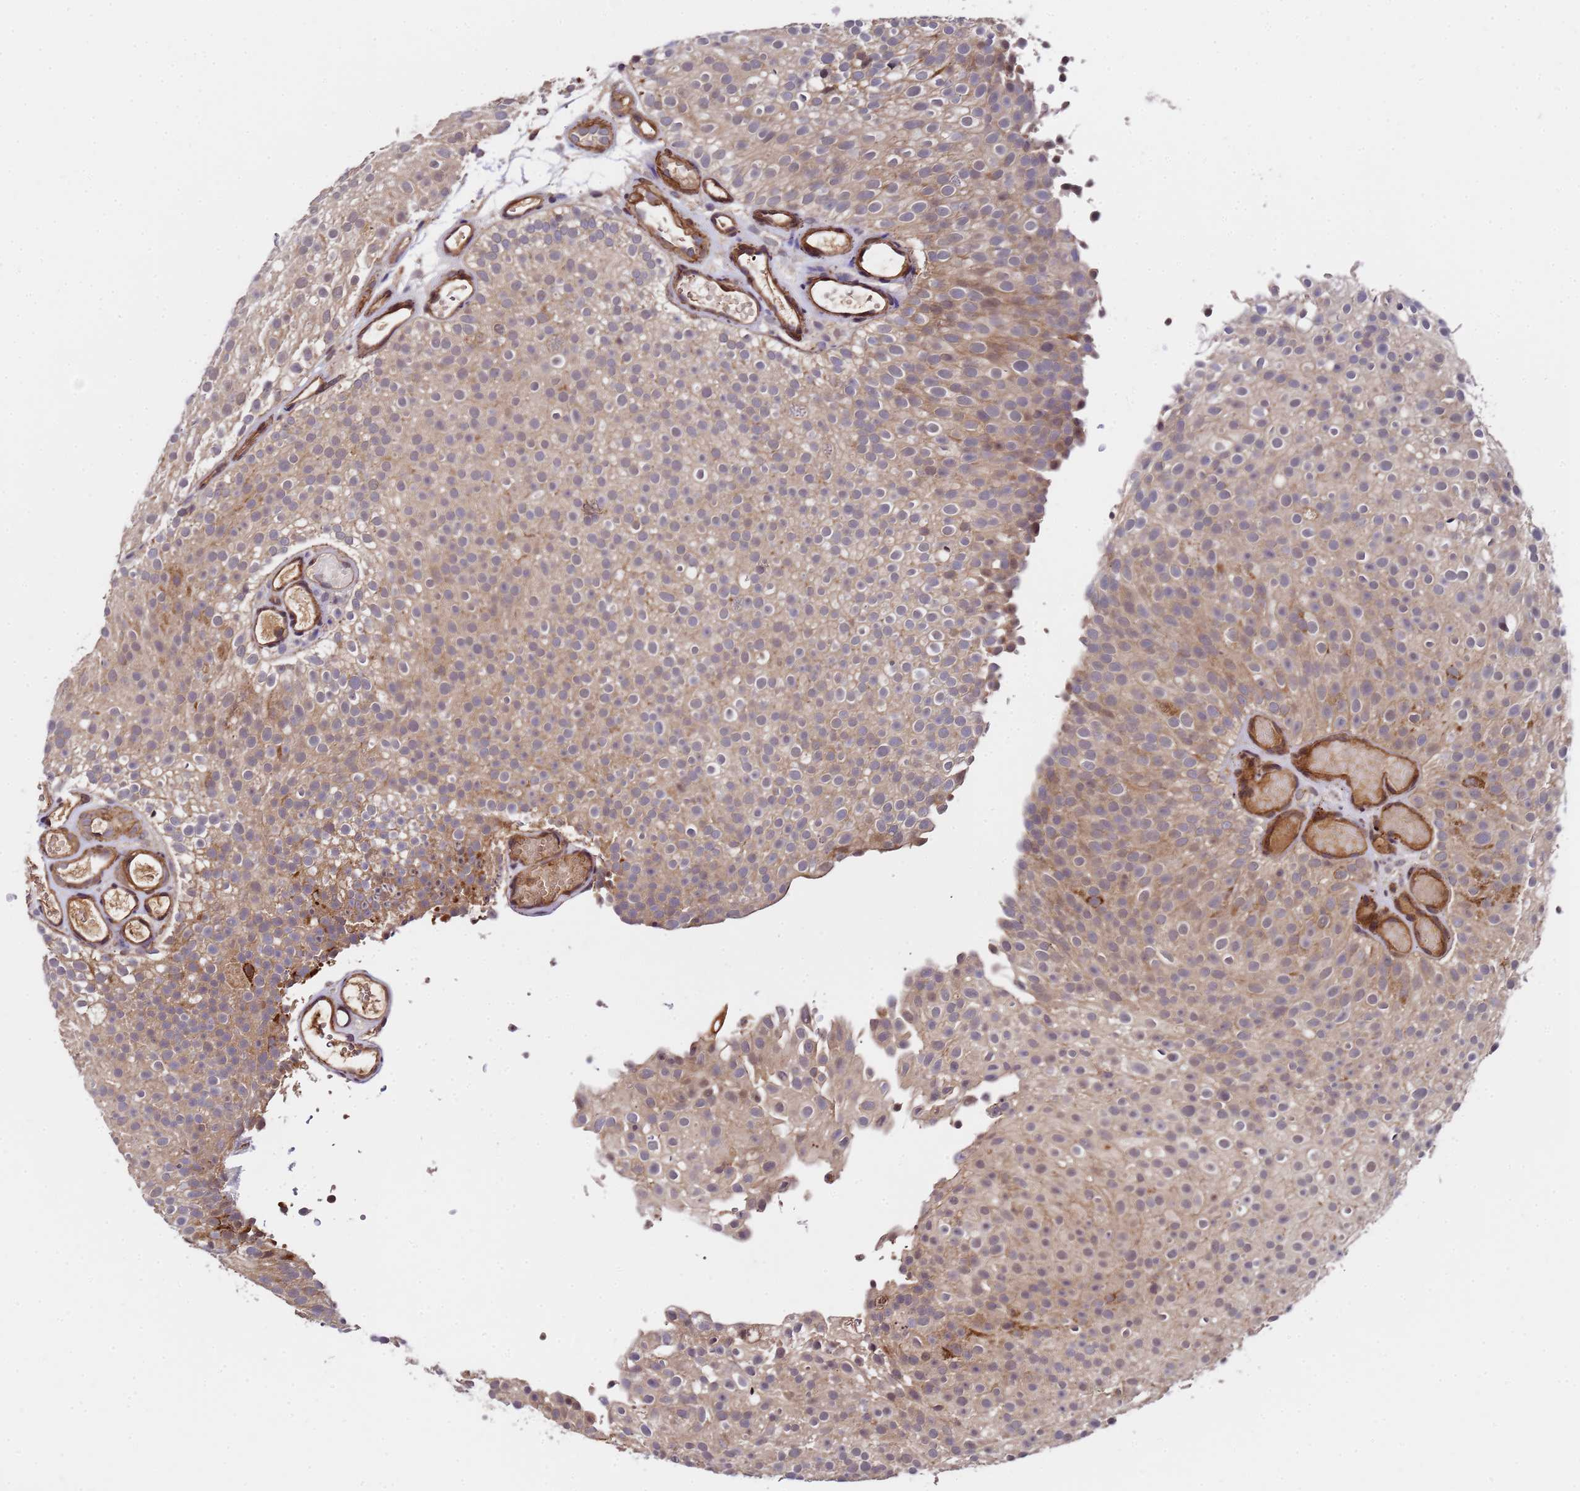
{"staining": {"intensity": "moderate", "quantity": "25%-75%", "location": "cytoplasmic/membranous"}, "tissue": "urothelial cancer", "cell_type": "Tumor cells", "image_type": "cancer", "snomed": [{"axis": "morphology", "description": "Urothelial carcinoma, Low grade"}, {"axis": "topography", "description": "Urinary bladder"}], "caption": "IHC micrograph of human urothelial carcinoma (low-grade) stained for a protein (brown), which demonstrates medium levels of moderate cytoplasmic/membranous staining in approximately 25%-75% of tumor cells.", "gene": "GSTCD", "patient": {"sex": "male", "age": 78}}